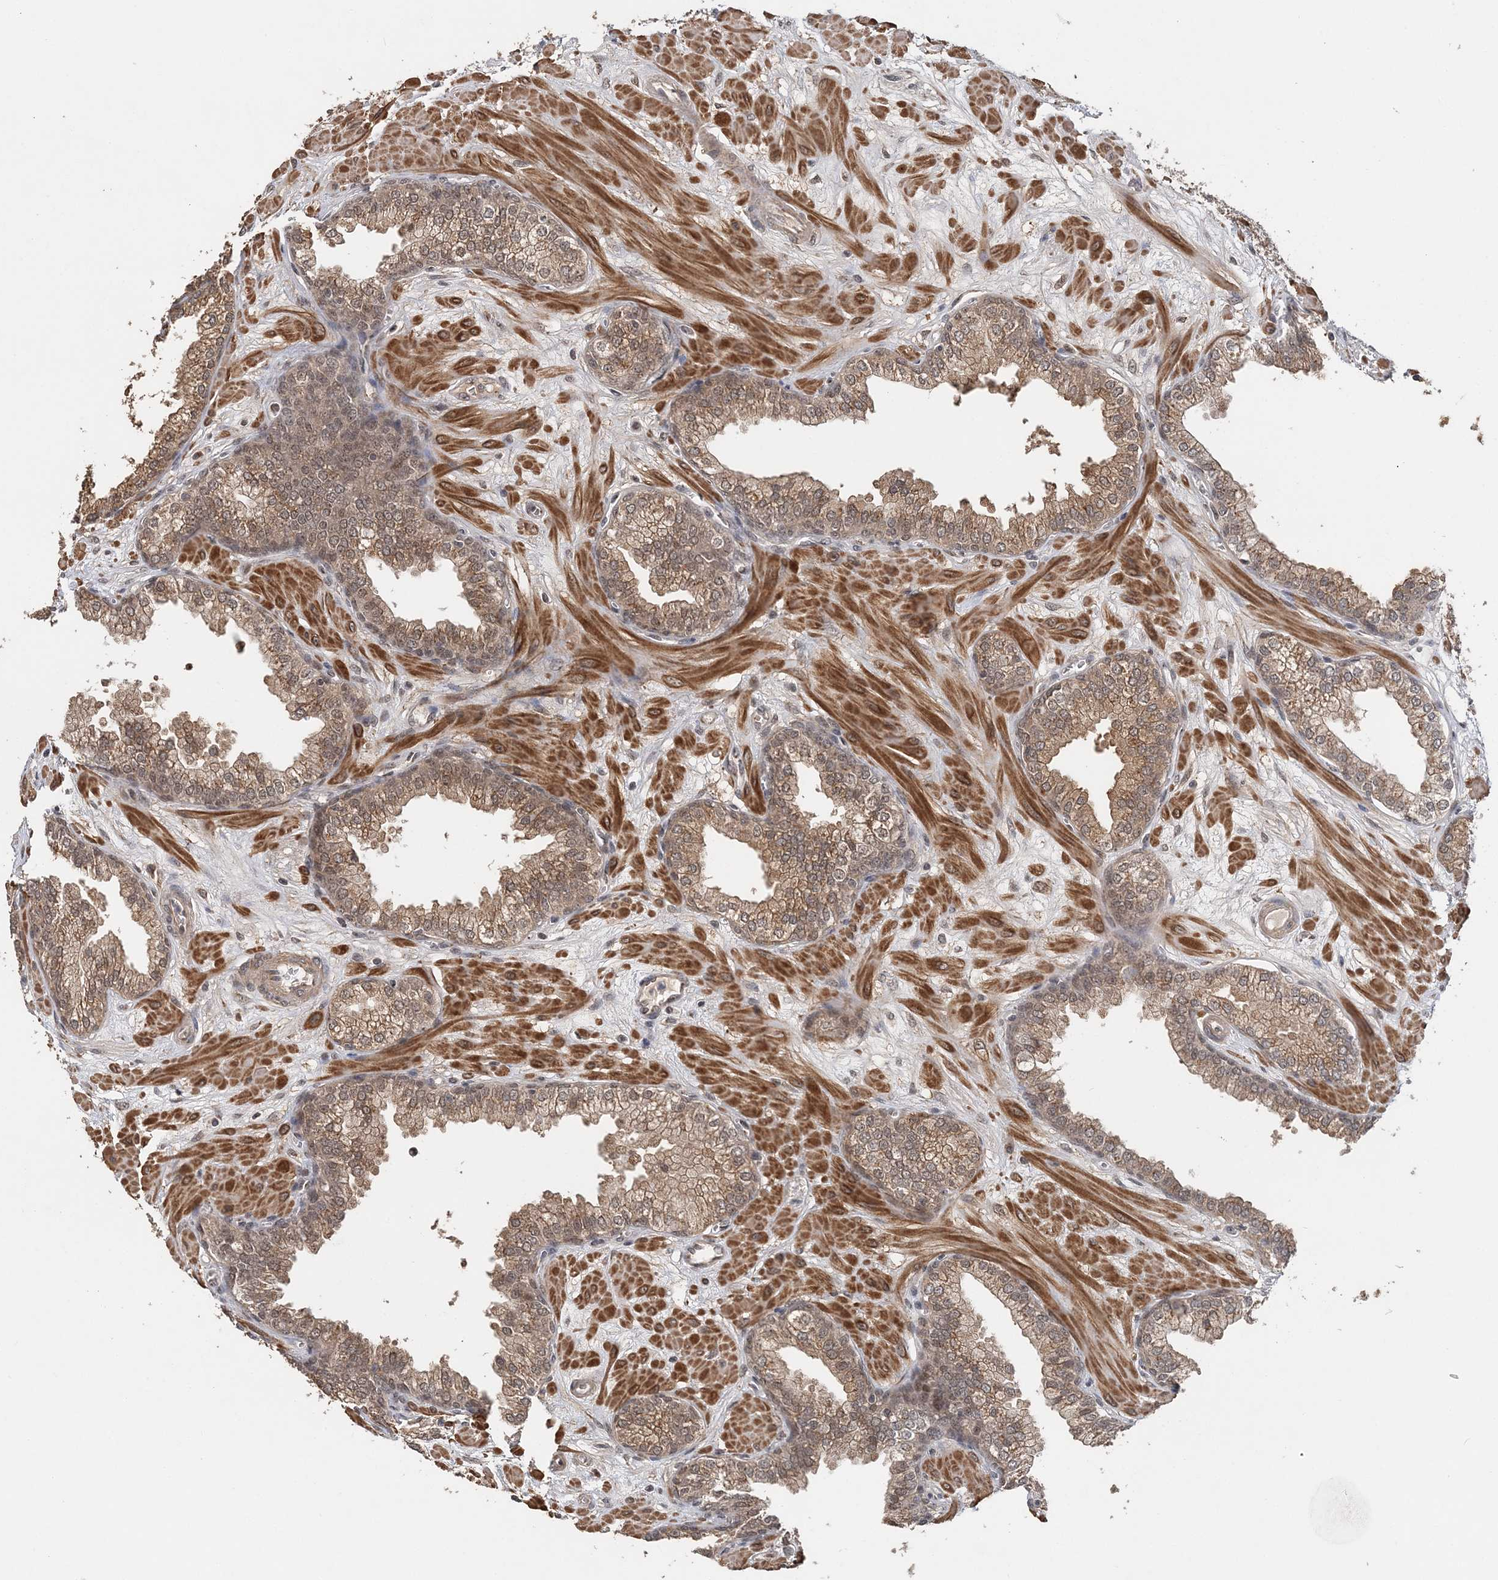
{"staining": {"intensity": "moderate", "quantity": ">75%", "location": "cytoplasmic/membranous,nuclear"}, "tissue": "prostate", "cell_type": "Glandular cells", "image_type": "normal", "snomed": [{"axis": "morphology", "description": "Normal tissue, NOS"}, {"axis": "morphology", "description": "Urothelial carcinoma, Low grade"}, {"axis": "topography", "description": "Urinary bladder"}, {"axis": "topography", "description": "Prostate"}], "caption": "Brown immunohistochemical staining in unremarkable prostate exhibits moderate cytoplasmic/membranous,nuclear expression in about >75% of glandular cells. The protein is shown in brown color, while the nuclei are stained blue.", "gene": "TSHZ2", "patient": {"sex": "male", "age": 60}}